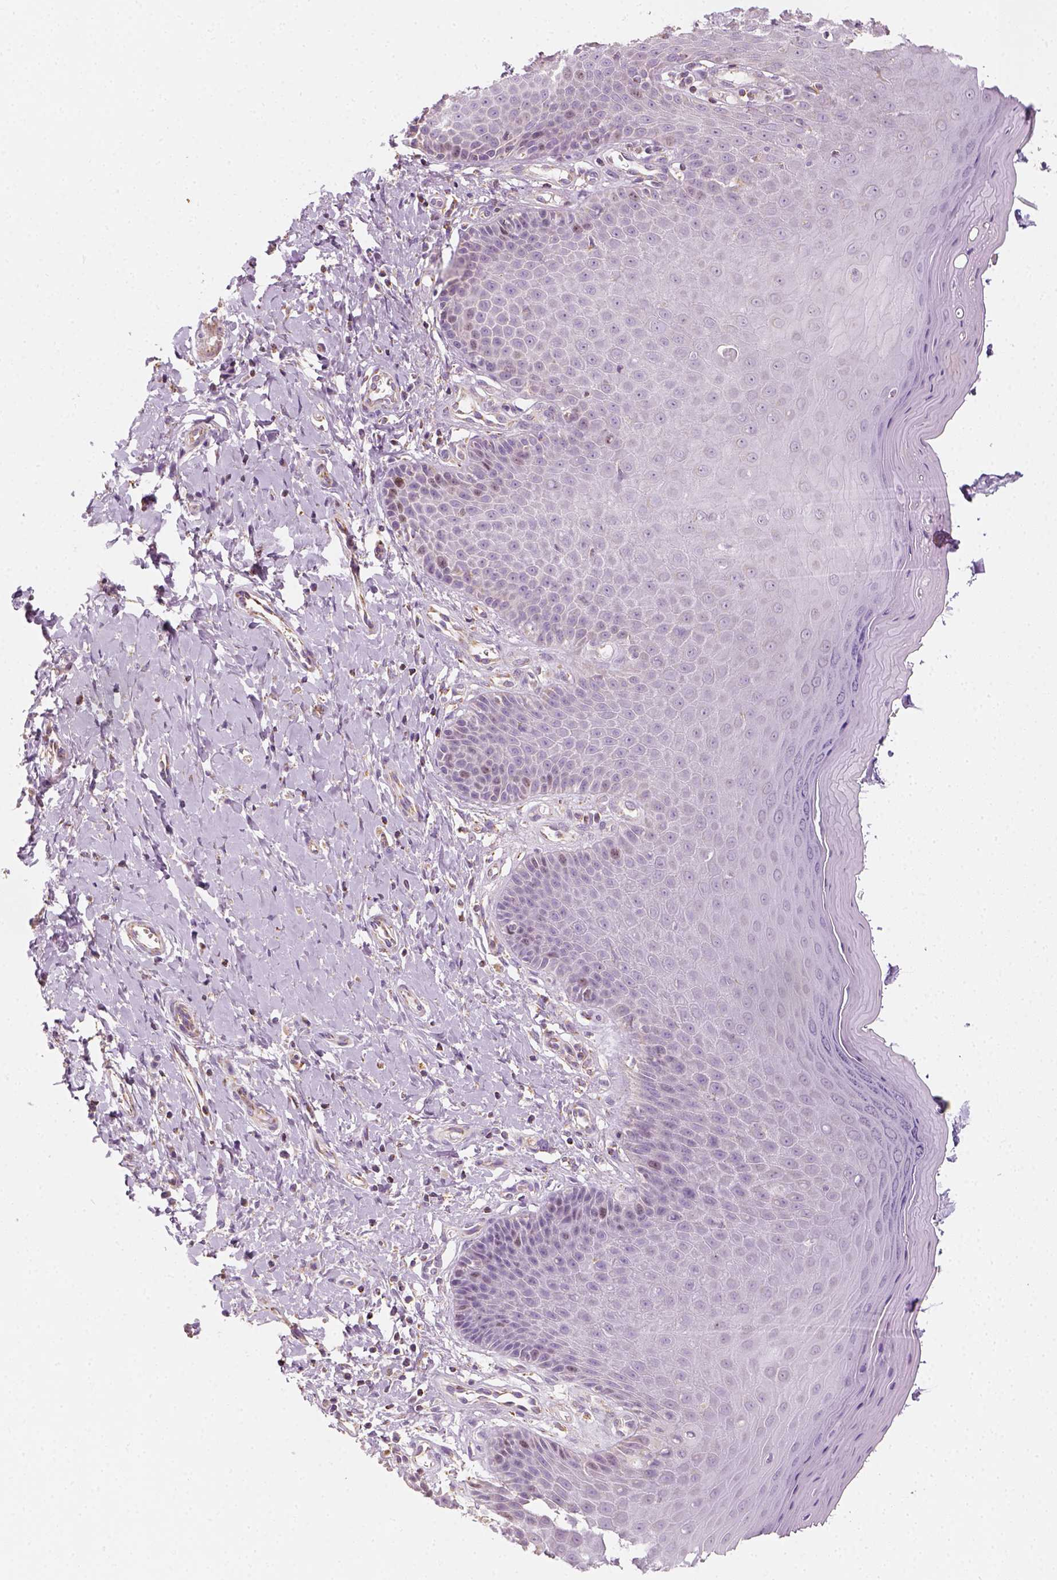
{"staining": {"intensity": "weak", "quantity": "<25%", "location": "nuclear"}, "tissue": "vagina", "cell_type": "Squamous epithelial cells", "image_type": "normal", "snomed": [{"axis": "morphology", "description": "Normal tissue, NOS"}, {"axis": "topography", "description": "Vagina"}], "caption": "Human vagina stained for a protein using immunohistochemistry exhibits no positivity in squamous epithelial cells.", "gene": "LCA5", "patient": {"sex": "female", "age": 83}}